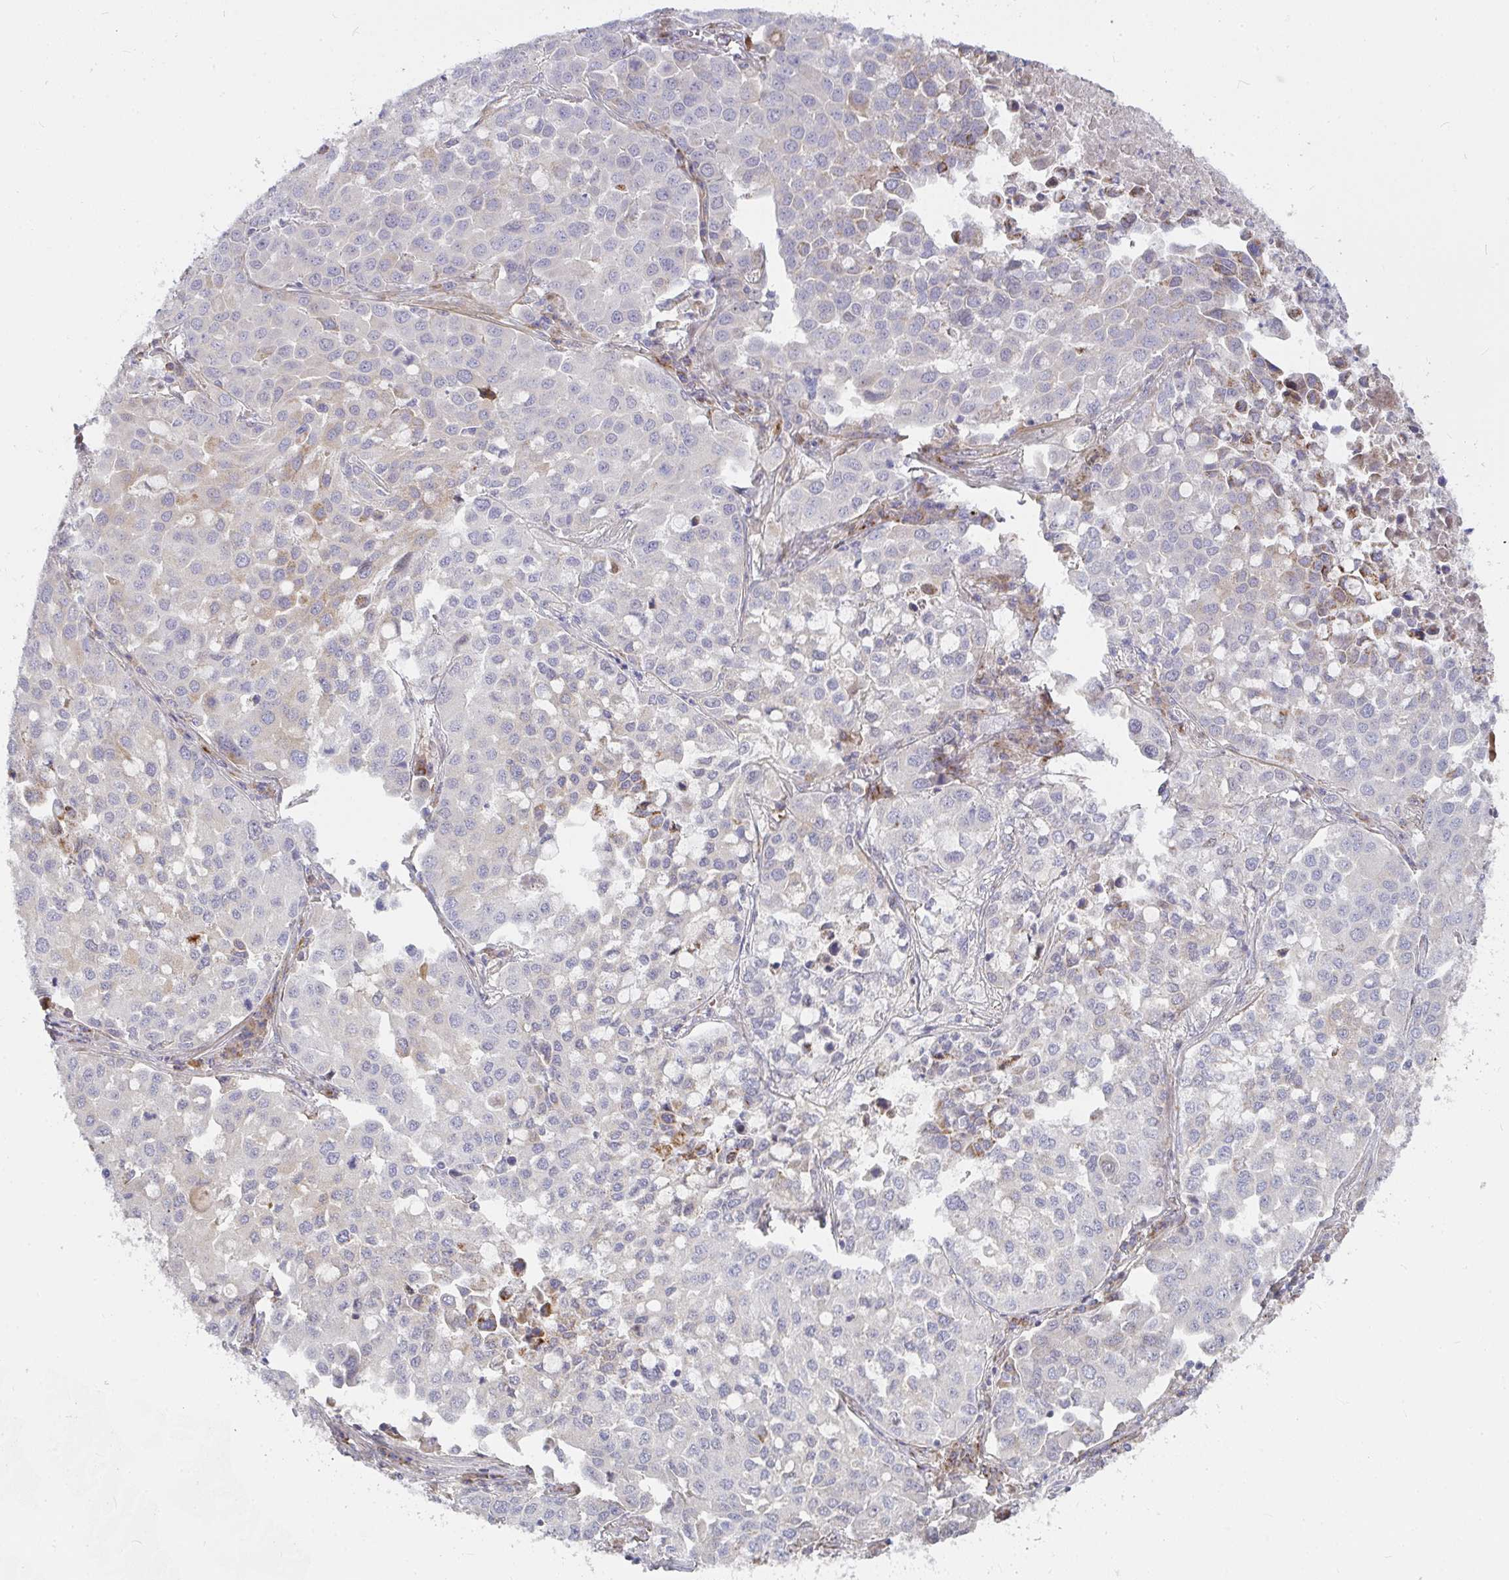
{"staining": {"intensity": "moderate", "quantity": "<25%", "location": "cytoplasmic/membranous"}, "tissue": "lung cancer", "cell_type": "Tumor cells", "image_type": "cancer", "snomed": [{"axis": "morphology", "description": "Adenocarcinoma, NOS"}, {"axis": "morphology", "description": "Adenocarcinoma, metastatic, NOS"}, {"axis": "topography", "description": "Lymph node"}, {"axis": "topography", "description": "Lung"}], "caption": "Protein analysis of lung cancer tissue displays moderate cytoplasmic/membranous staining in approximately <25% of tumor cells.", "gene": "RHEBL1", "patient": {"sex": "female", "age": 65}}